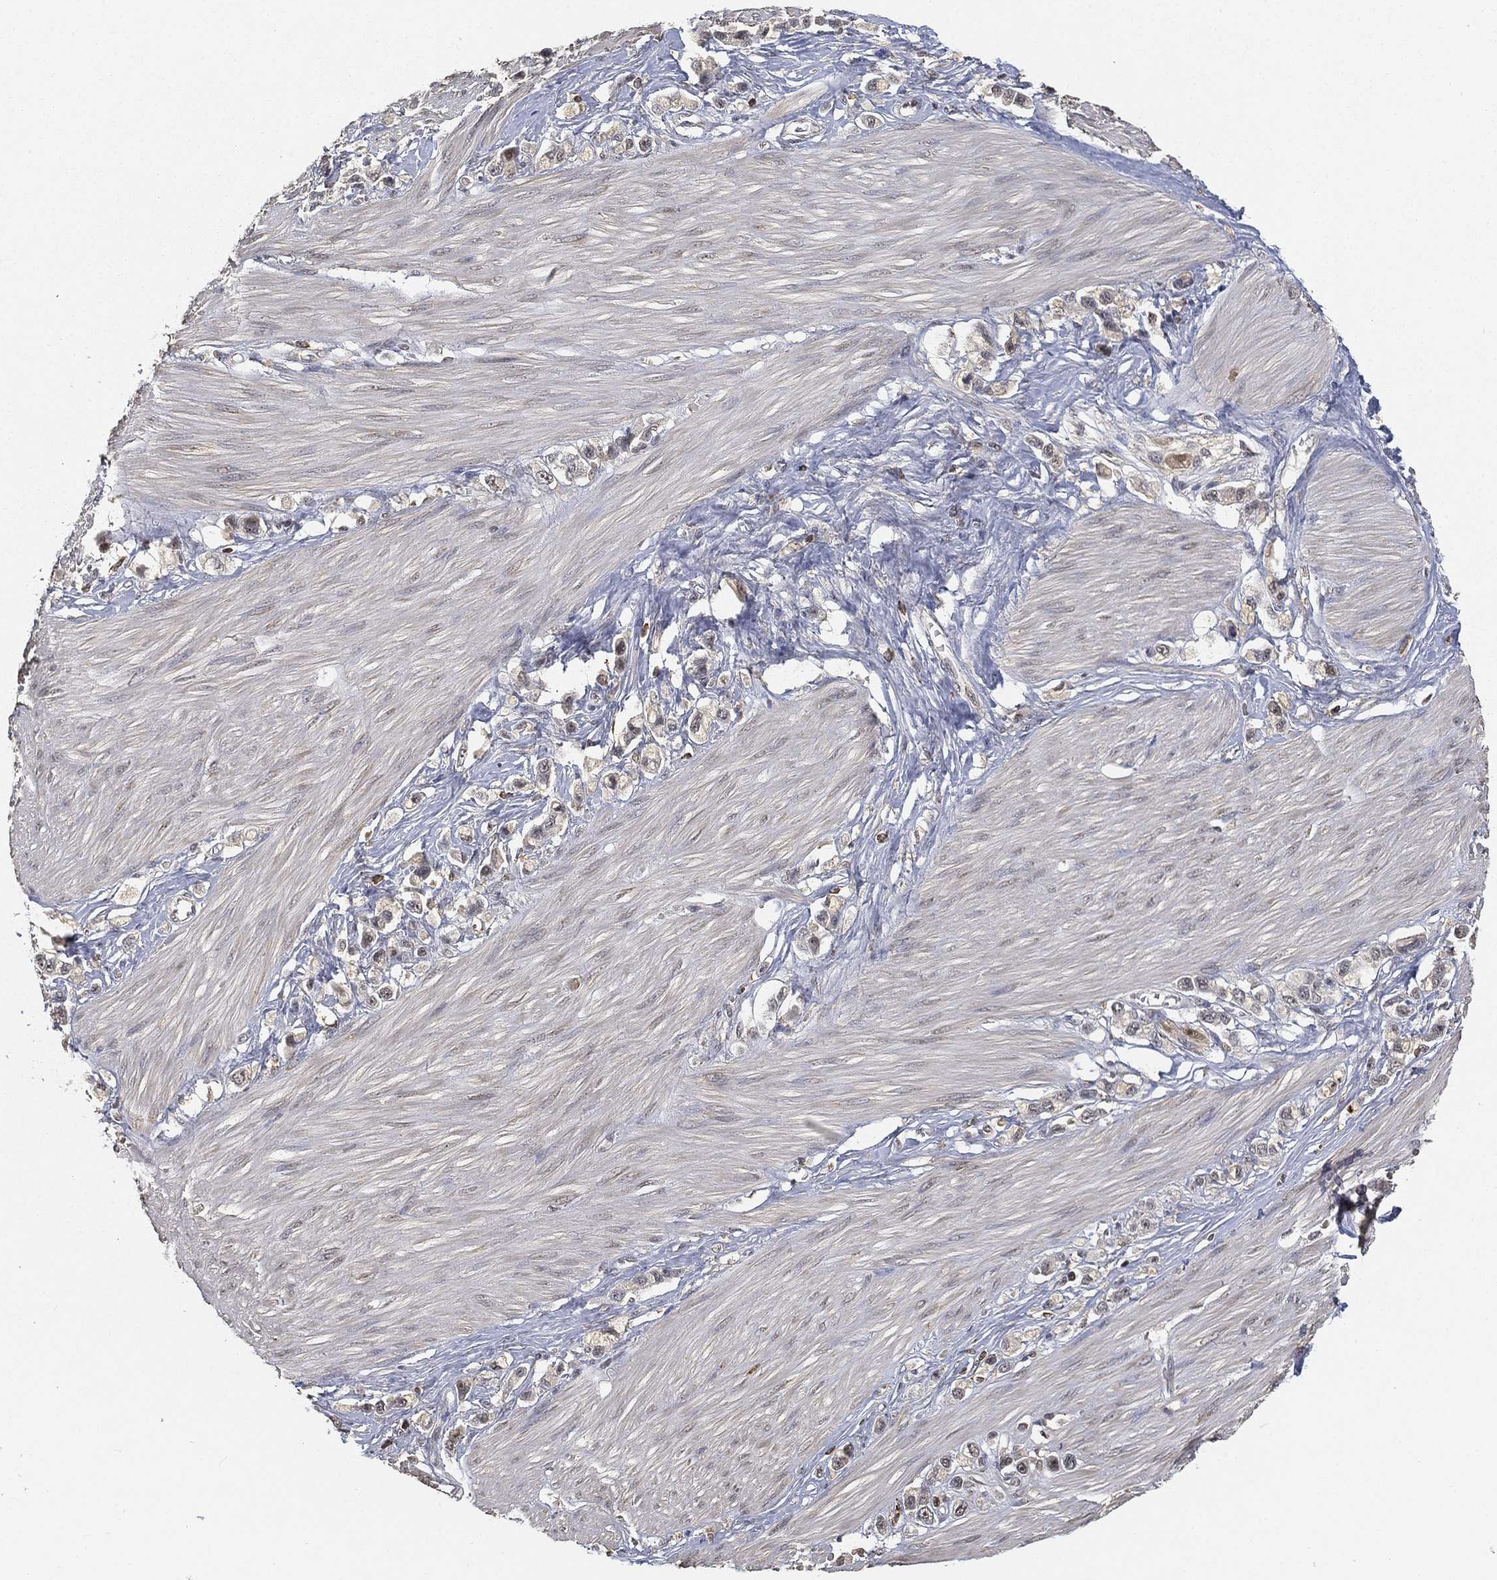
{"staining": {"intensity": "negative", "quantity": "none", "location": "none"}, "tissue": "stomach cancer", "cell_type": "Tumor cells", "image_type": "cancer", "snomed": [{"axis": "morphology", "description": "Normal tissue, NOS"}, {"axis": "morphology", "description": "Adenocarcinoma, NOS"}, {"axis": "morphology", "description": "Adenocarcinoma, High grade"}, {"axis": "topography", "description": "Stomach, upper"}, {"axis": "topography", "description": "Stomach"}], "caption": "This is a photomicrograph of IHC staining of stomach adenocarcinoma, which shows no staining in tumor cells.", "gene": "WDR26", "patient": {"sex": "female", "age": 65}}